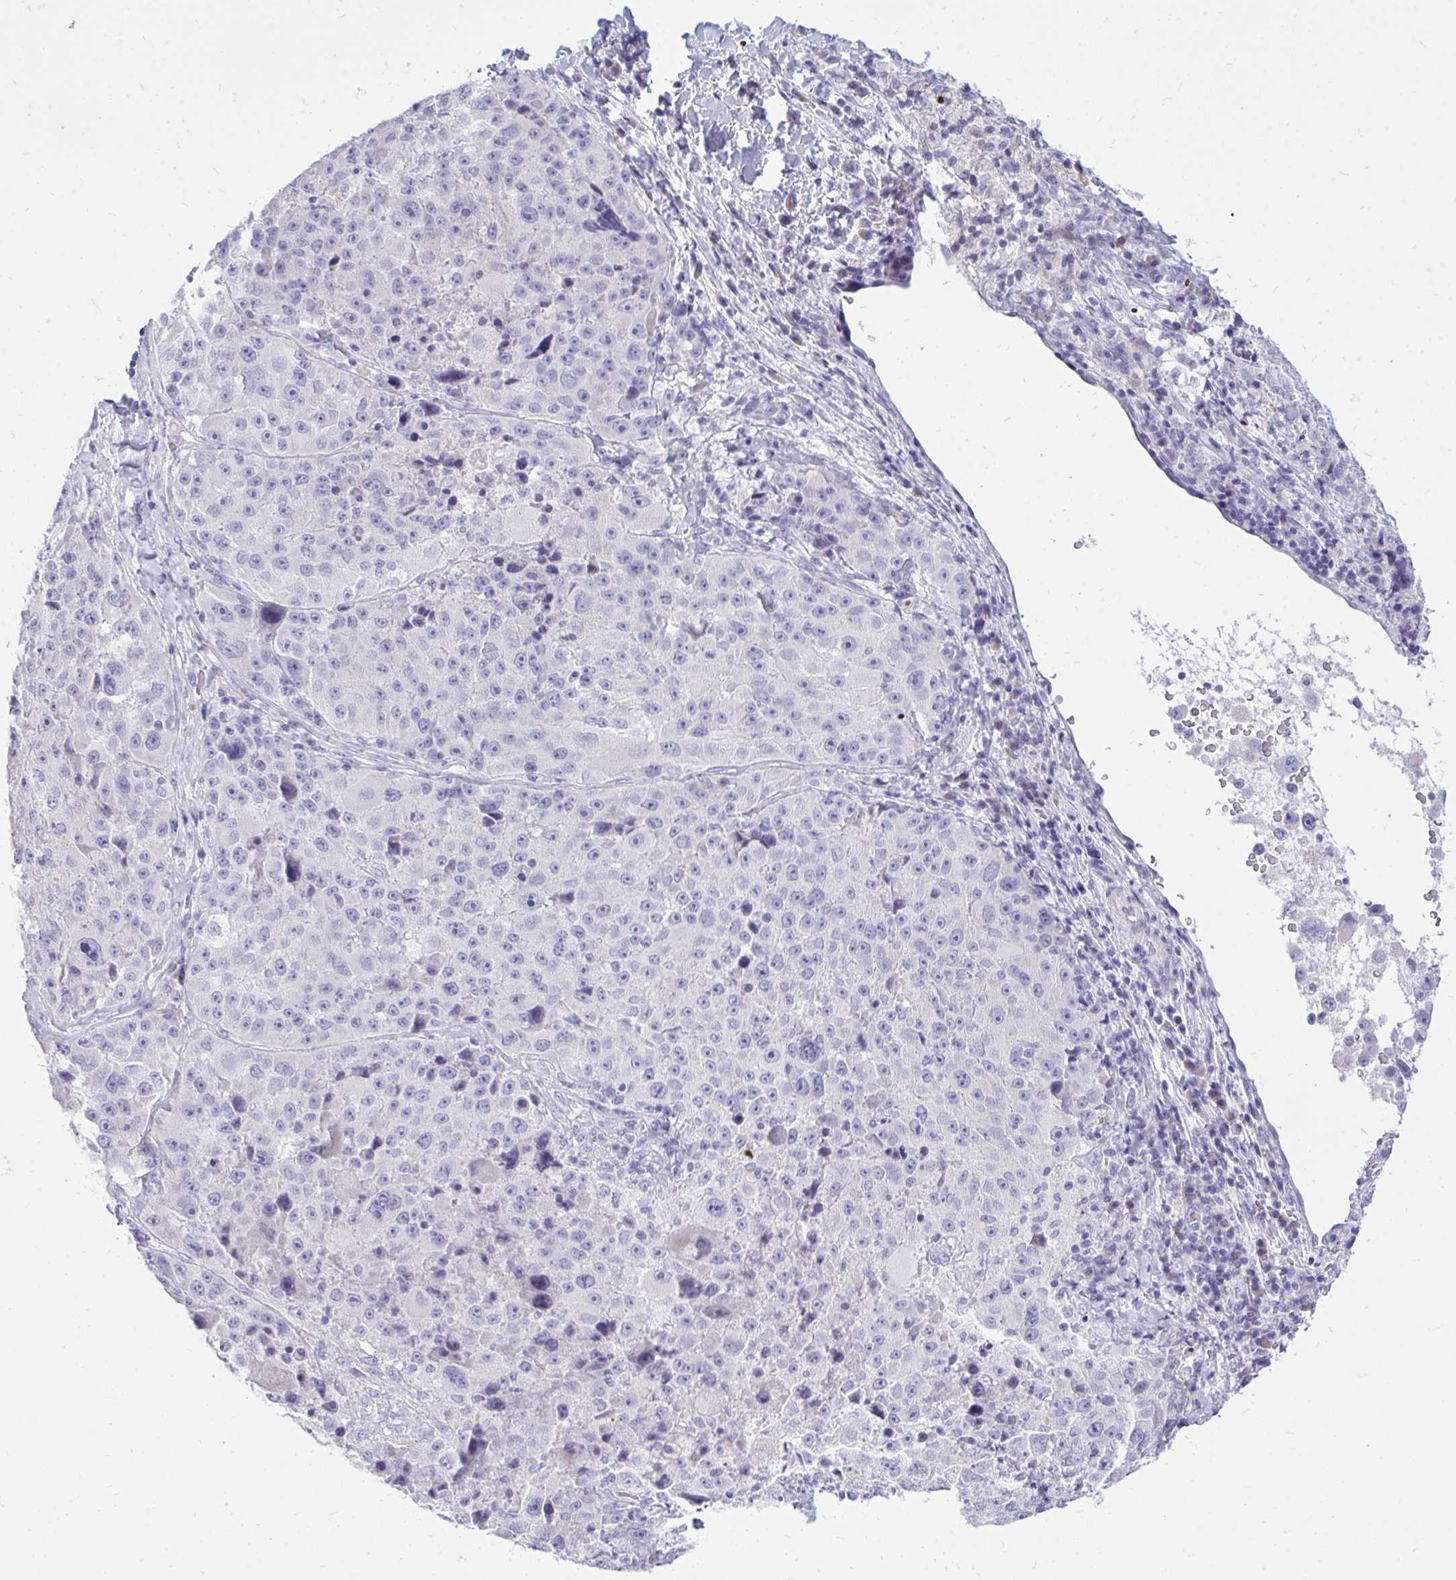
{"staining": {"intensity": "negative", "quantity": "none", "location": "none"}, "tissue": "melanoma", "cell_type": "Tumor cells", "image_type": "cancer", "snomed": [{"axis": "morphology", "description": "Malignant melanoma, Metastatic site"}, {"axis": "topography", "description": "Lymph node"}], "caption": "Human malignant melanoma (metastatic site) stained for a protein using IHC exhibits no expression in tumor cells.", "gene": "GABRA1", "patient": {"sex": "male", "age": 62}}